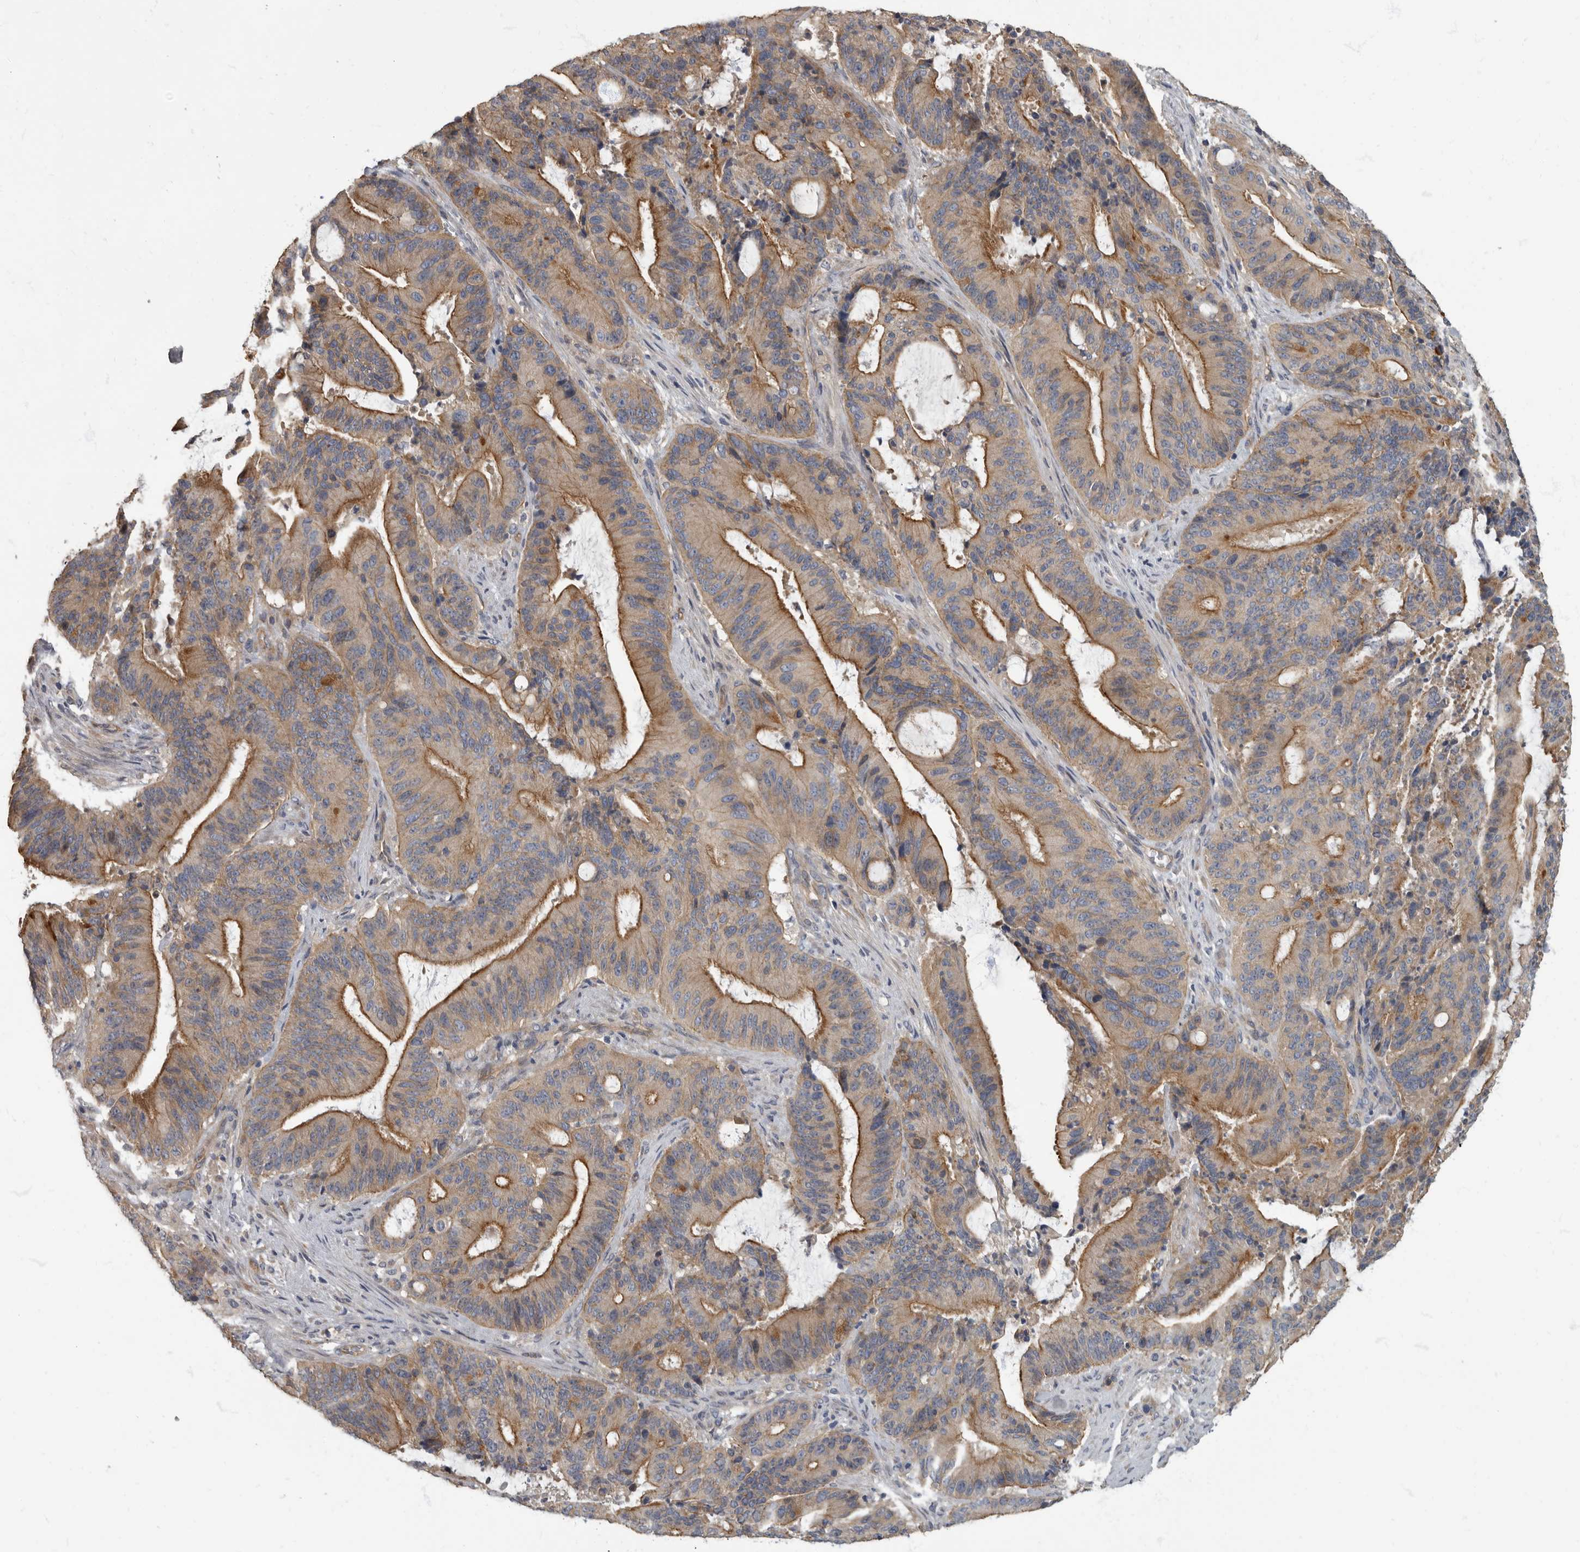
{"staining": {"intensity": "moderate", "quantity": ">75%", "location": "cytoplasmic/membranous"}, "tissue": "liver cancer", "cell_type": "Tumor cells", "image_type": "cancer", "snomed": [{"axis": "morphology", "description": "Normal tissue, NOS"}, {"axis": "morphology", "description": "Cholangiocarcinoma"}, {"axis": "topography", "description": "Liver"}, {"axis": "topography", "description": "Peripheral nerve tissue"}], "caption": "Liver cancer (cholangiocarcinoma) was stained to show a protein in brown. There is medium levels of moderate cytoplasmic/membranous positivity in approximately >75% of tumor cells. (Stains: DAB (3,3'-diaminobenzidine) in brown, nuclei in blue, Microscopy: brightfield microscopy at high magnification).", "gene": "PDK1", "patient": {"sex": "female", "age": 73}}